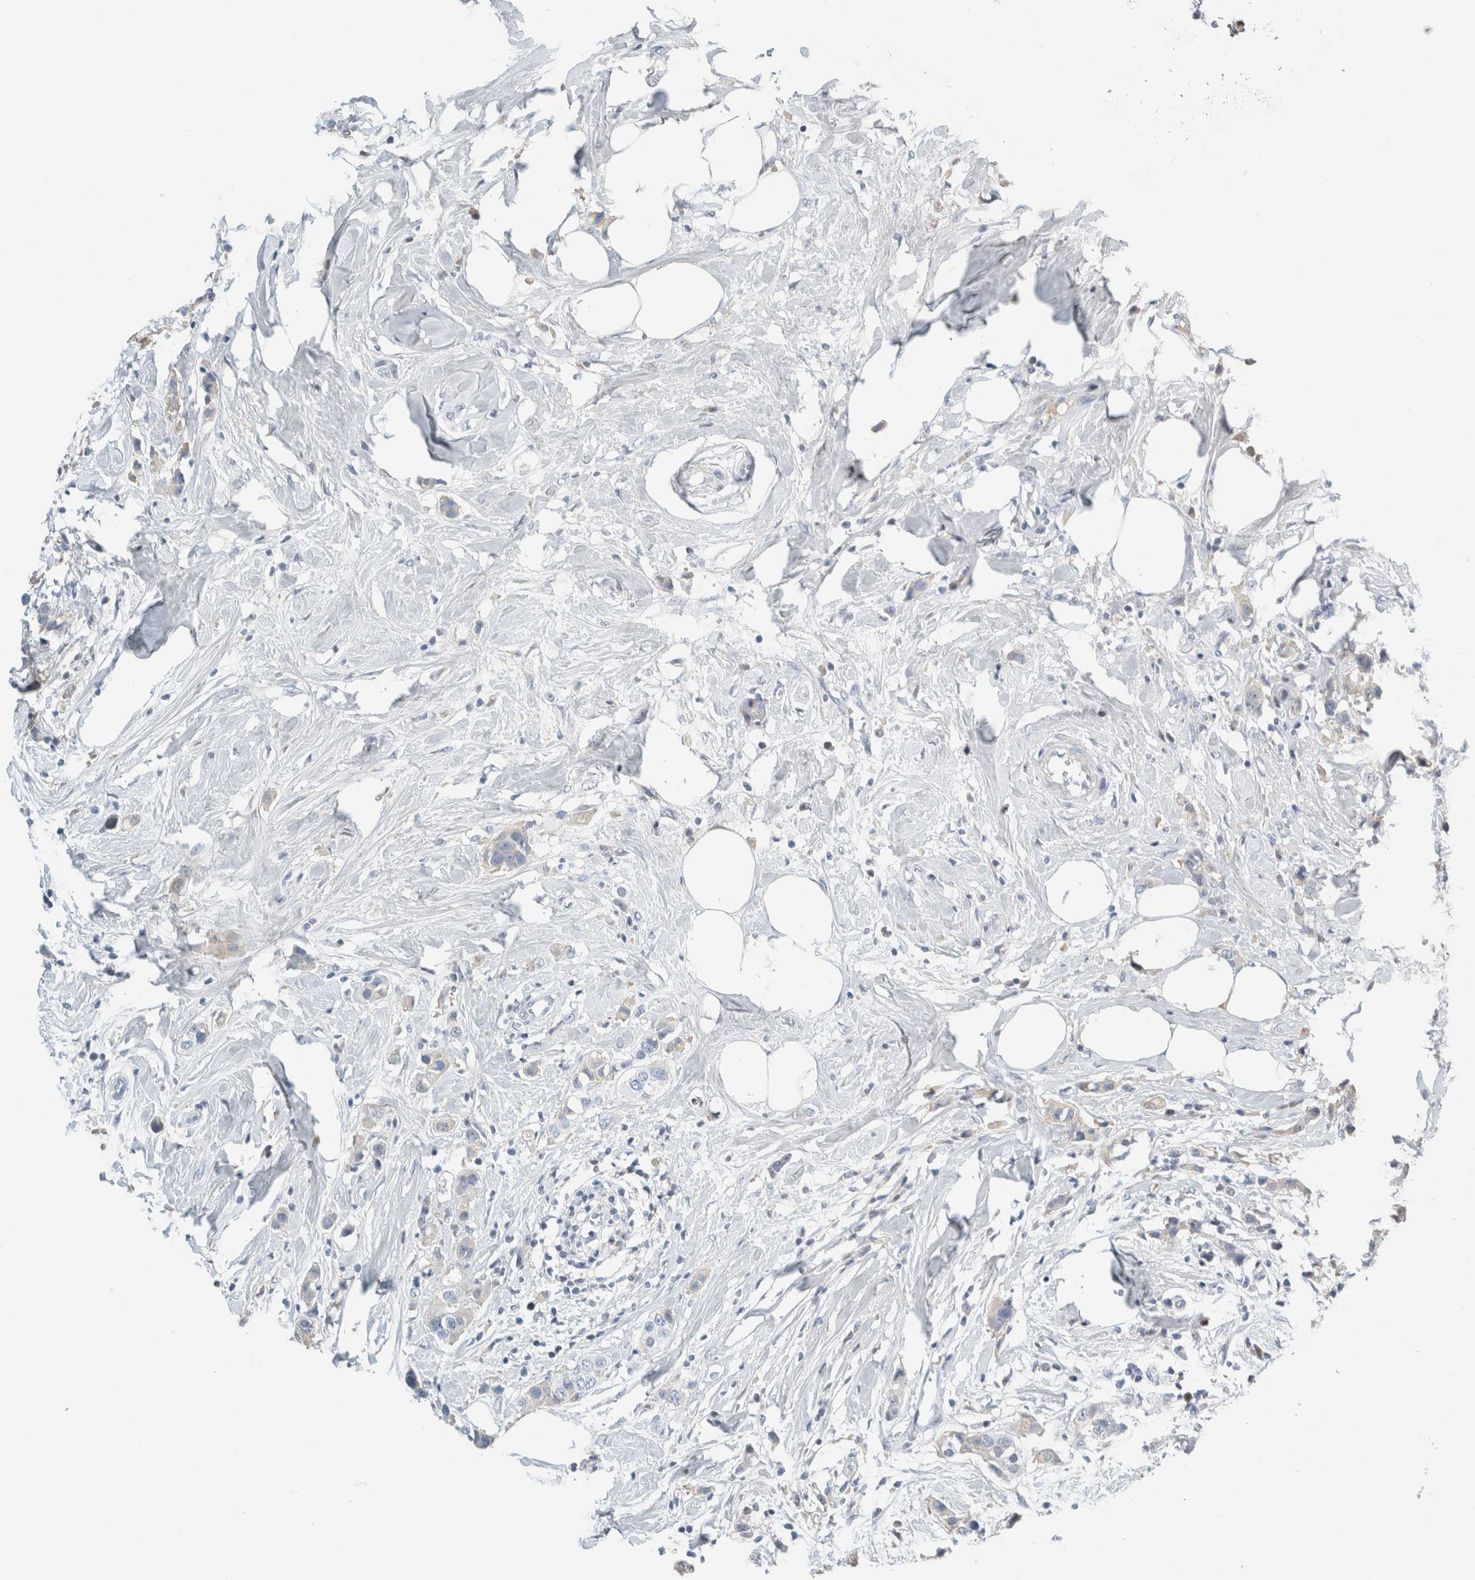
{"staining": {"intensity": "negative", "quantity": "none", "location": "none"}, "tissue": "breast cancer", "cell_type": "Tumor cells", "image_type": "cancer", "snomed": [{"axis": "morphology", "description": "Normal tissue, NOS"}, {"axis": "morphology", "description": "Duct carcinoma"}, {"axis": "topography", "description": "Breast"}], "caption": "Immunohistochemical staining of breast cancer demonstrates no significant positivity in tumor cells. Nuclei are stained in blue.", "gene": "TSPAN8", "patient": {"sex": "female", "age": 50}}